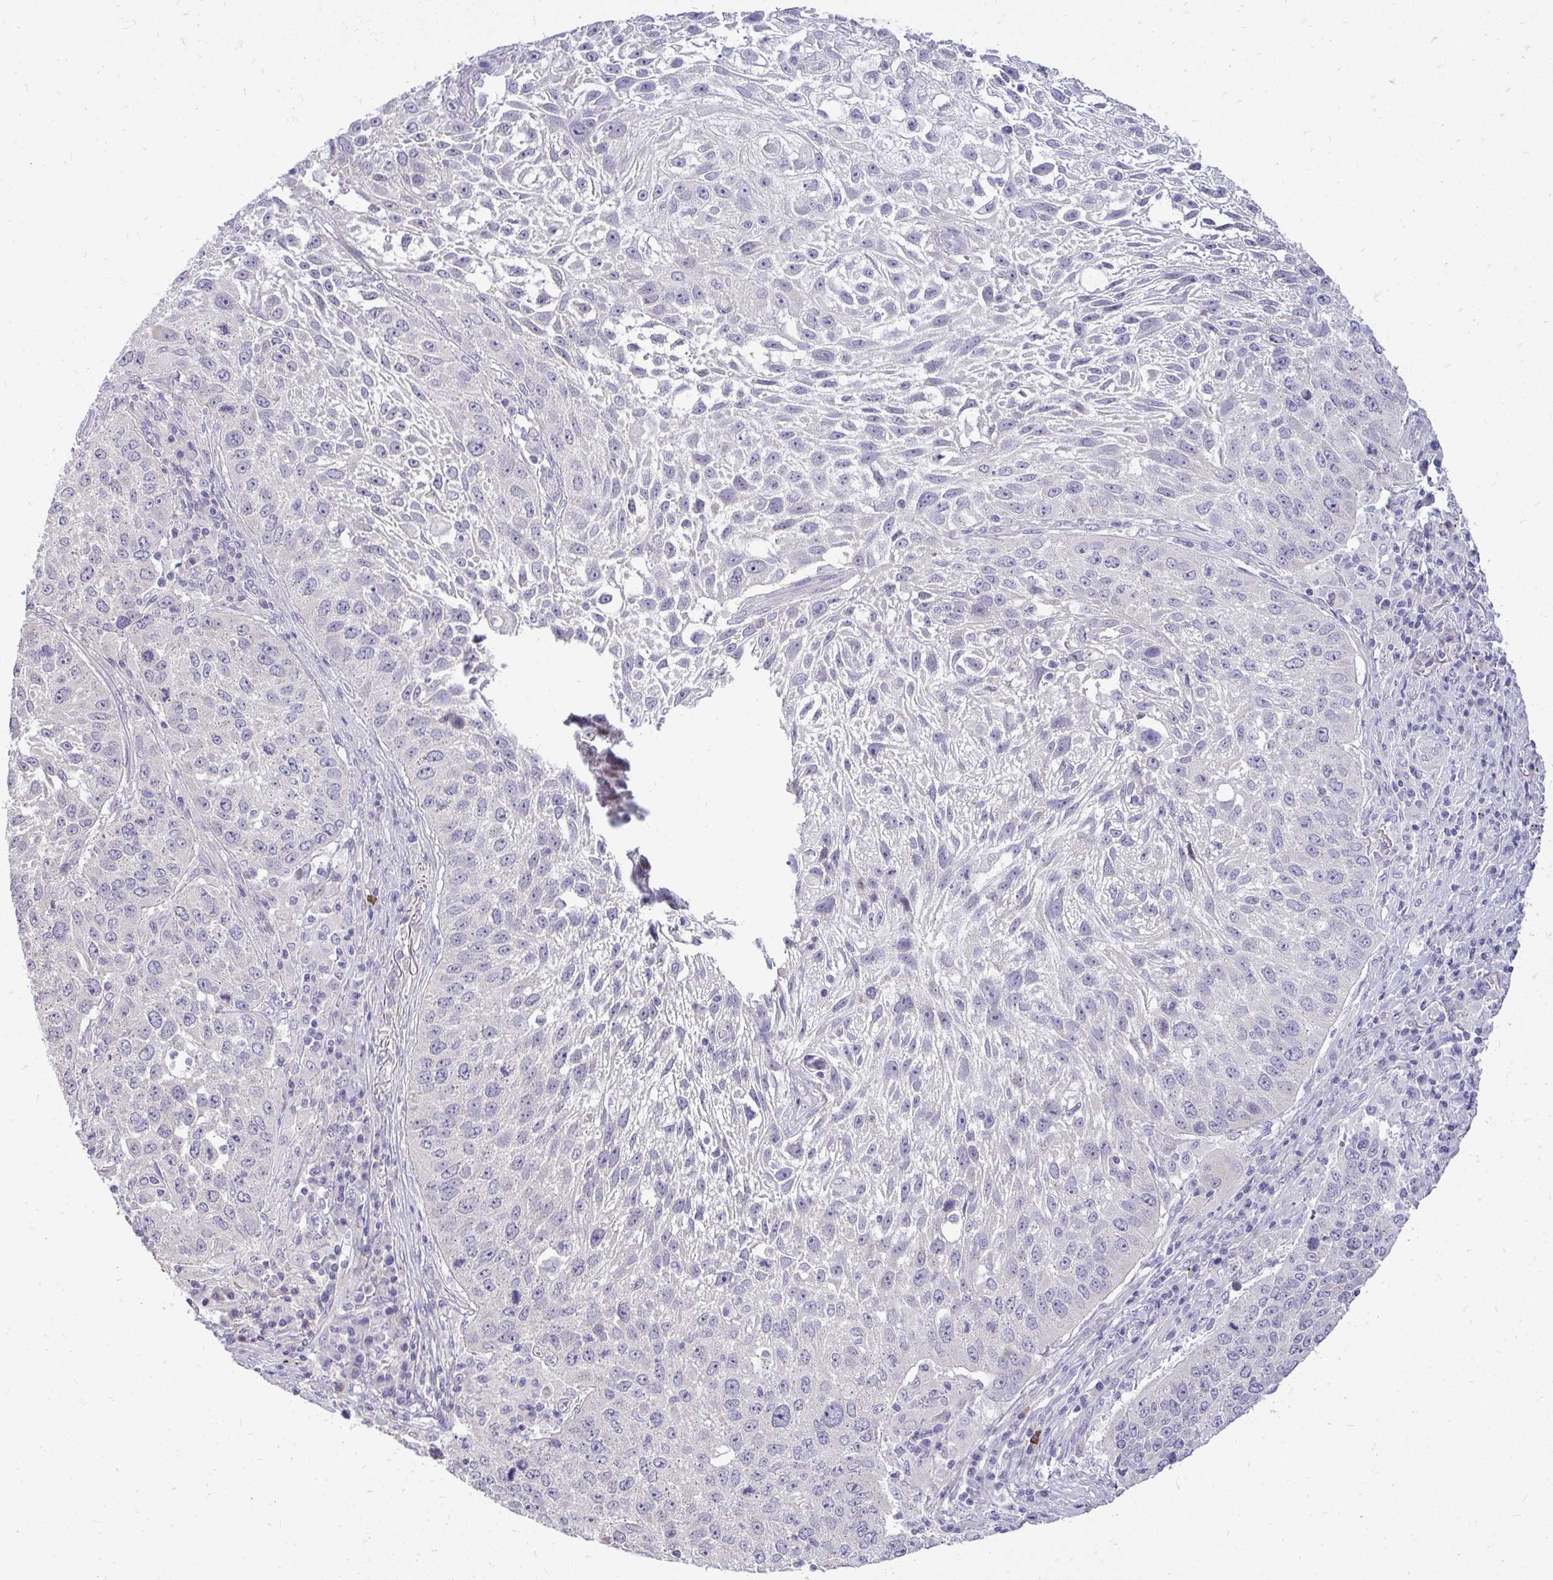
{"staining": {"intensity": "negative", "quantity": "none", "location": "none"}, "tissue": "lung cancer", "cell_type": "Tumor cells", "image_type": "cancer", "snomed": [{"axis": "morphology", "description": "Normal morphology"}, {"axis": "morphology", "description": "Squamous cell carcinoma, NOS"}, {"axis": "topography", "description": "Lymph node"}, {"axis": "topography", "description": "Lung"}], "caption": "IHC of lung cancer exhibits no positivity in tumor cells.", "gene": "OR8D1", "patient": {"sex": "male", "age": 67}}